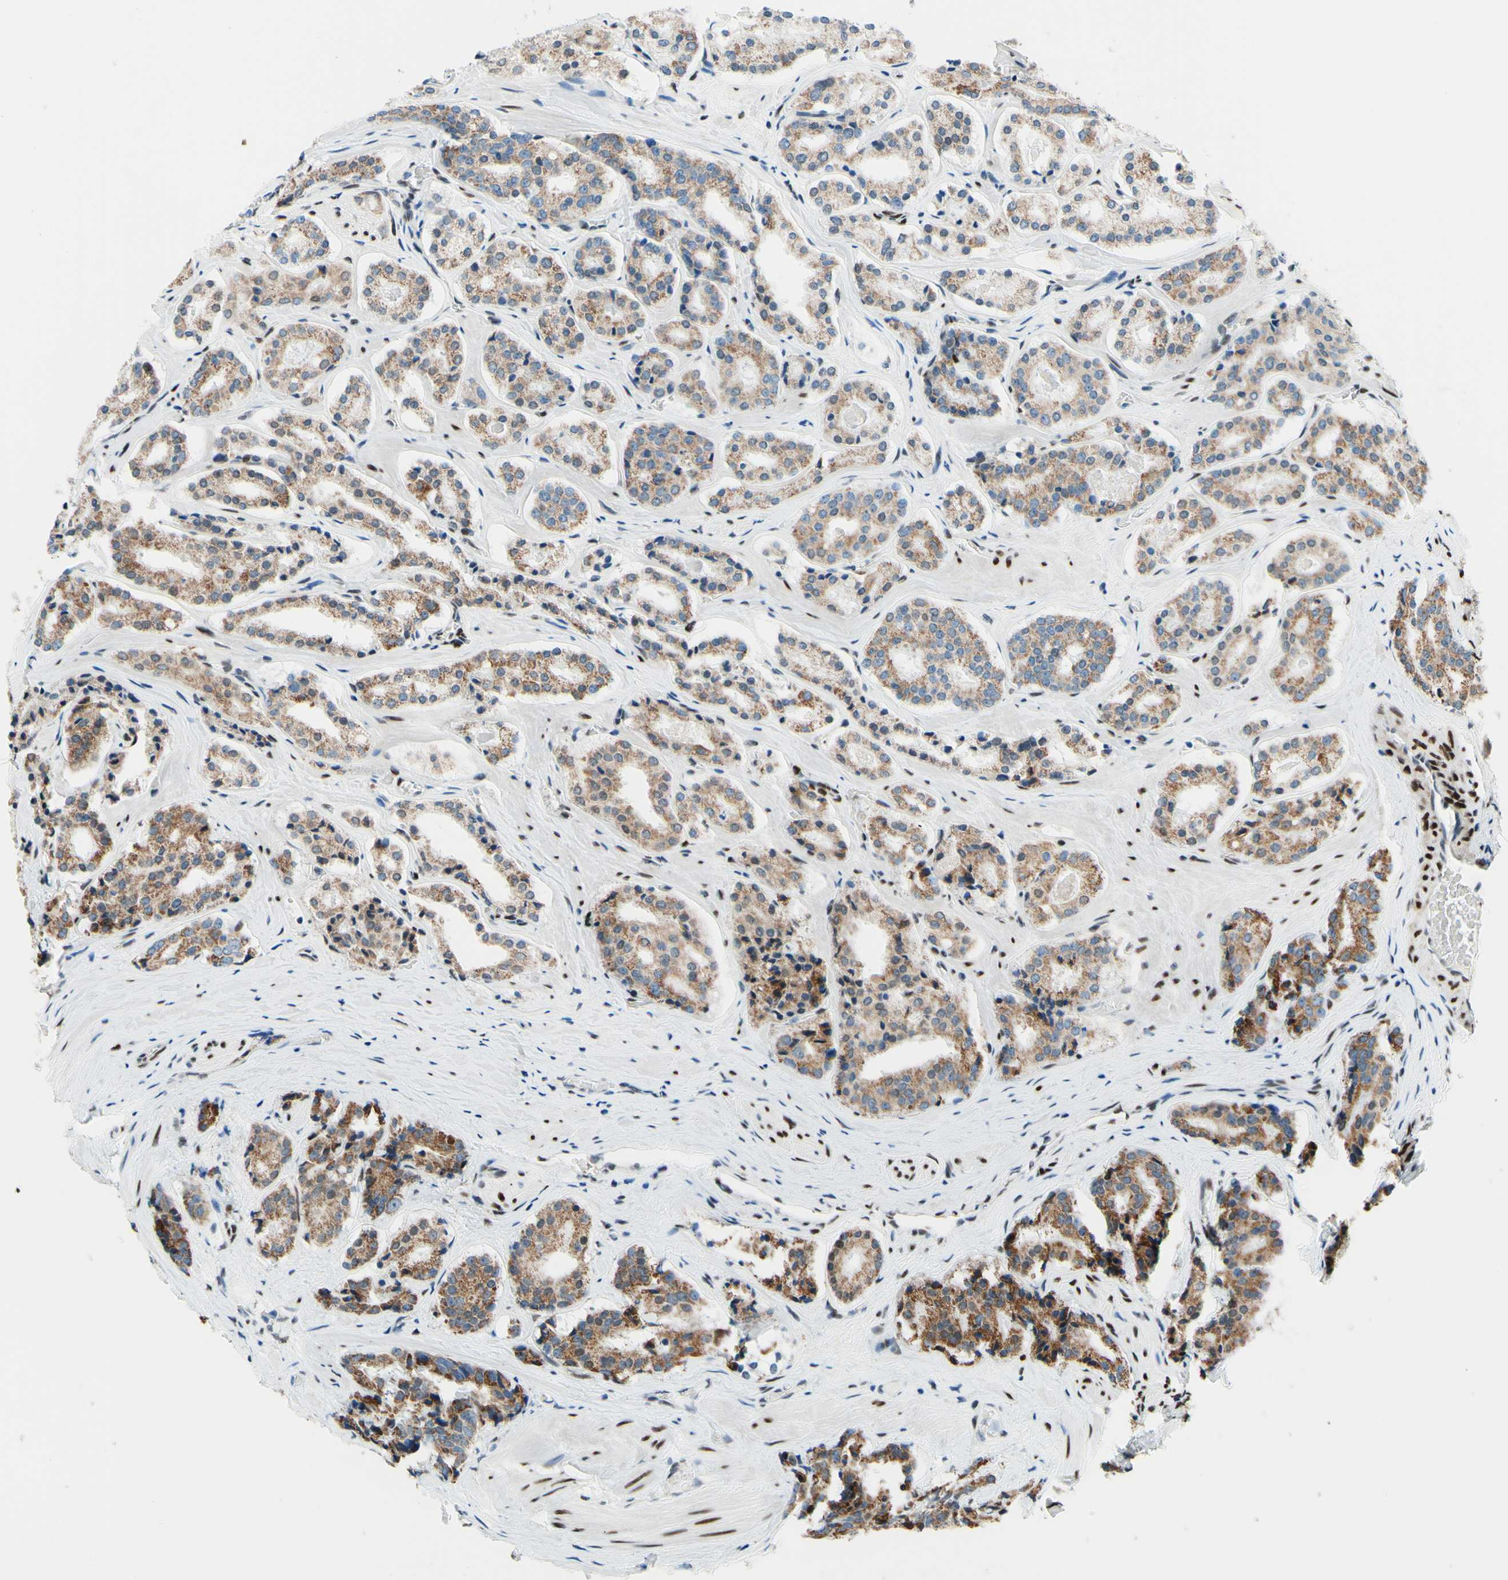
{"staining": {"intensity": "moderate", "quantity": ">75%", "location": "cytoplasmic/membranous"}, "tissue": "prostate cancer", "cell_type": "Tumor cells", "image_type": "cancer", "snomed": [{"axis": "morphology", "description": "Adenocarcinoma, High grade"}, {"axis": "topography", "description": "Prostate"}], "caption": "This is an image of immunohistochemistry (IHC) staining of high-grade adenocarcinoma (prostate), which shows moderate staining in the cytoplasmic/membranous of tumor cells.", "gene": "CBX7", "patient": {"sex": "male", "age": 60}}